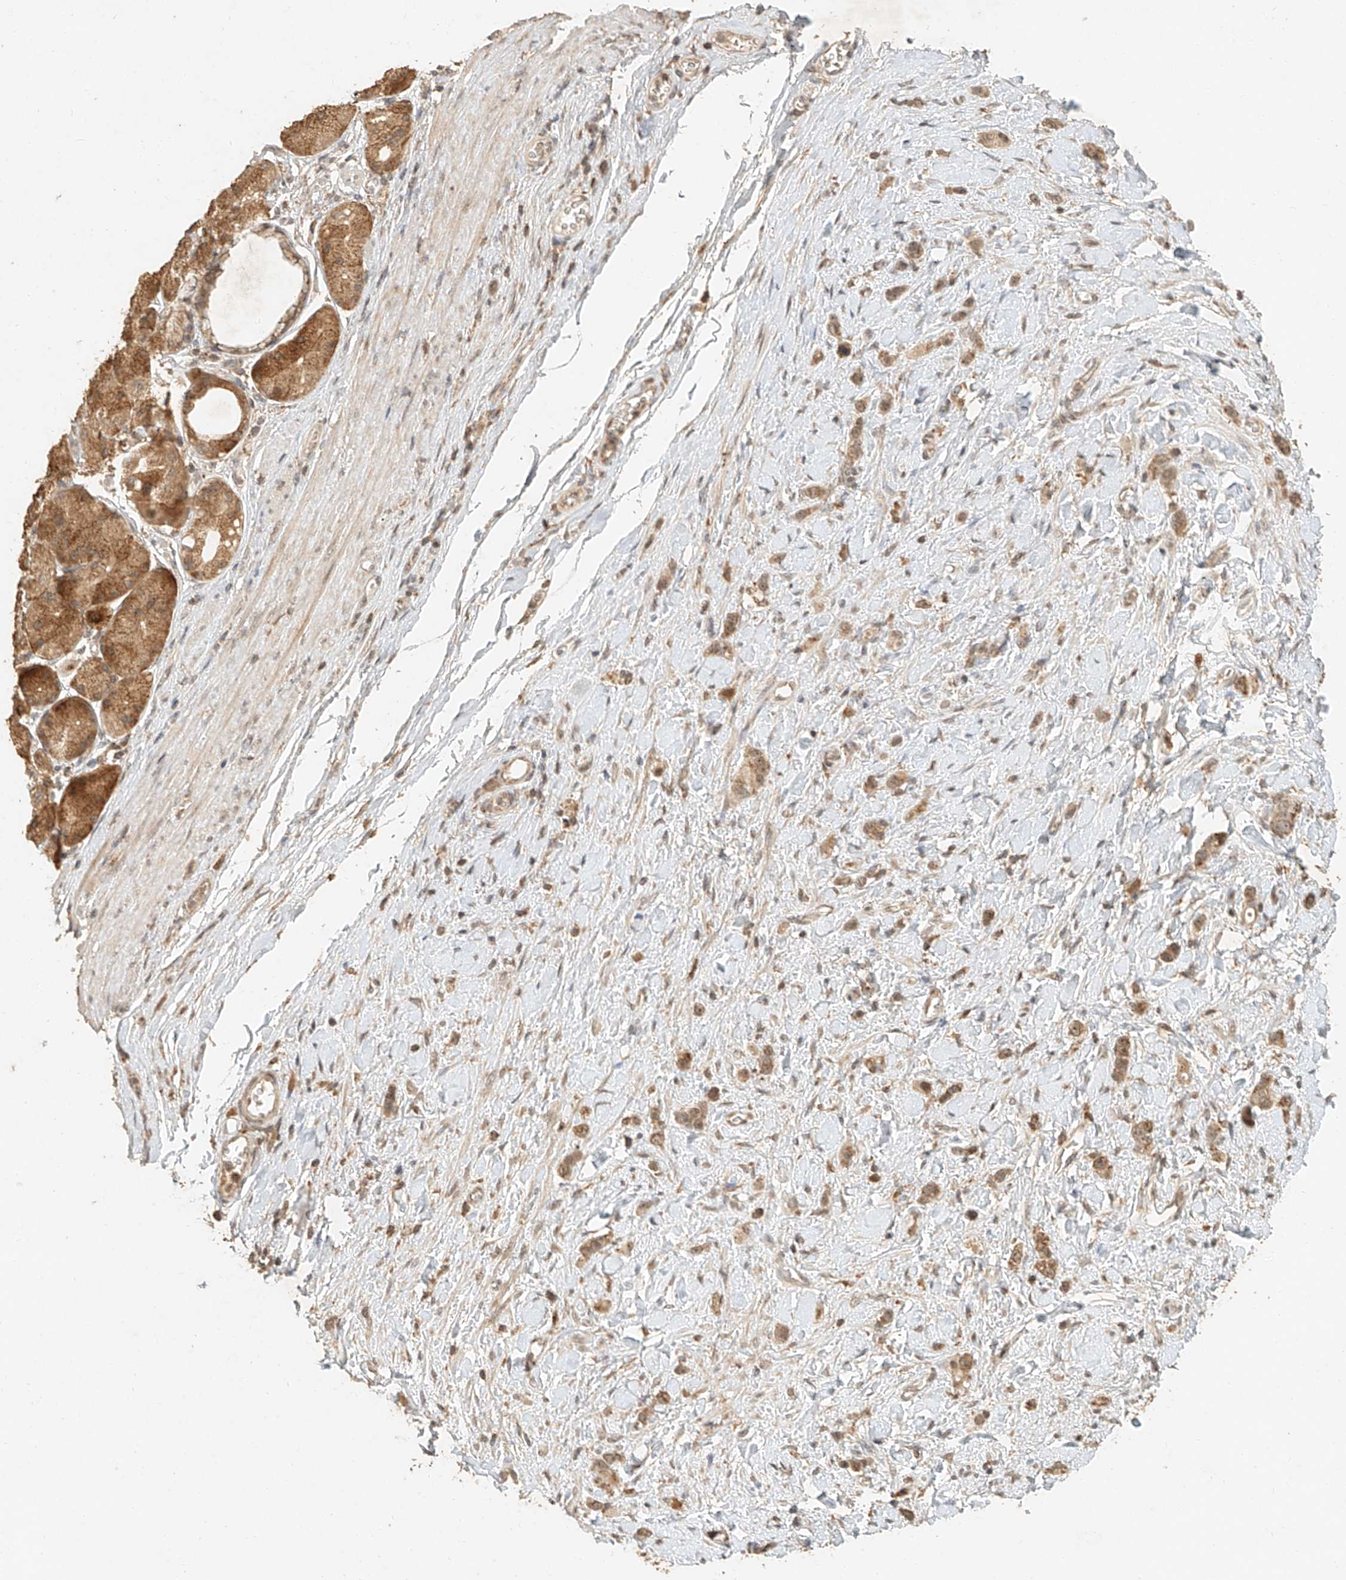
{"staining": {"intensity": "moderate", "quantity": ">75%", "location": "cytoplasmic/membranous,nuclear"}, "tissue": "stomach cancer", "cell_type": "Tumor cells", "image_type": "cancer", "snomed": [{"axis": "morphology", "description": "Adenocarcinoma, NOS"}, {"axis": "topography", "description": "Stomach"}], "caption": "Immunohistochemical staining of stomach cancer (adenocarcinoma) demonstrates medium levels of moderate cytoplasmic/membranous and nuclear protein positivity in approximately >75% of tumor cells.", "gene": "CXorf58", "patient": {"sex": "female", "age": 65}}